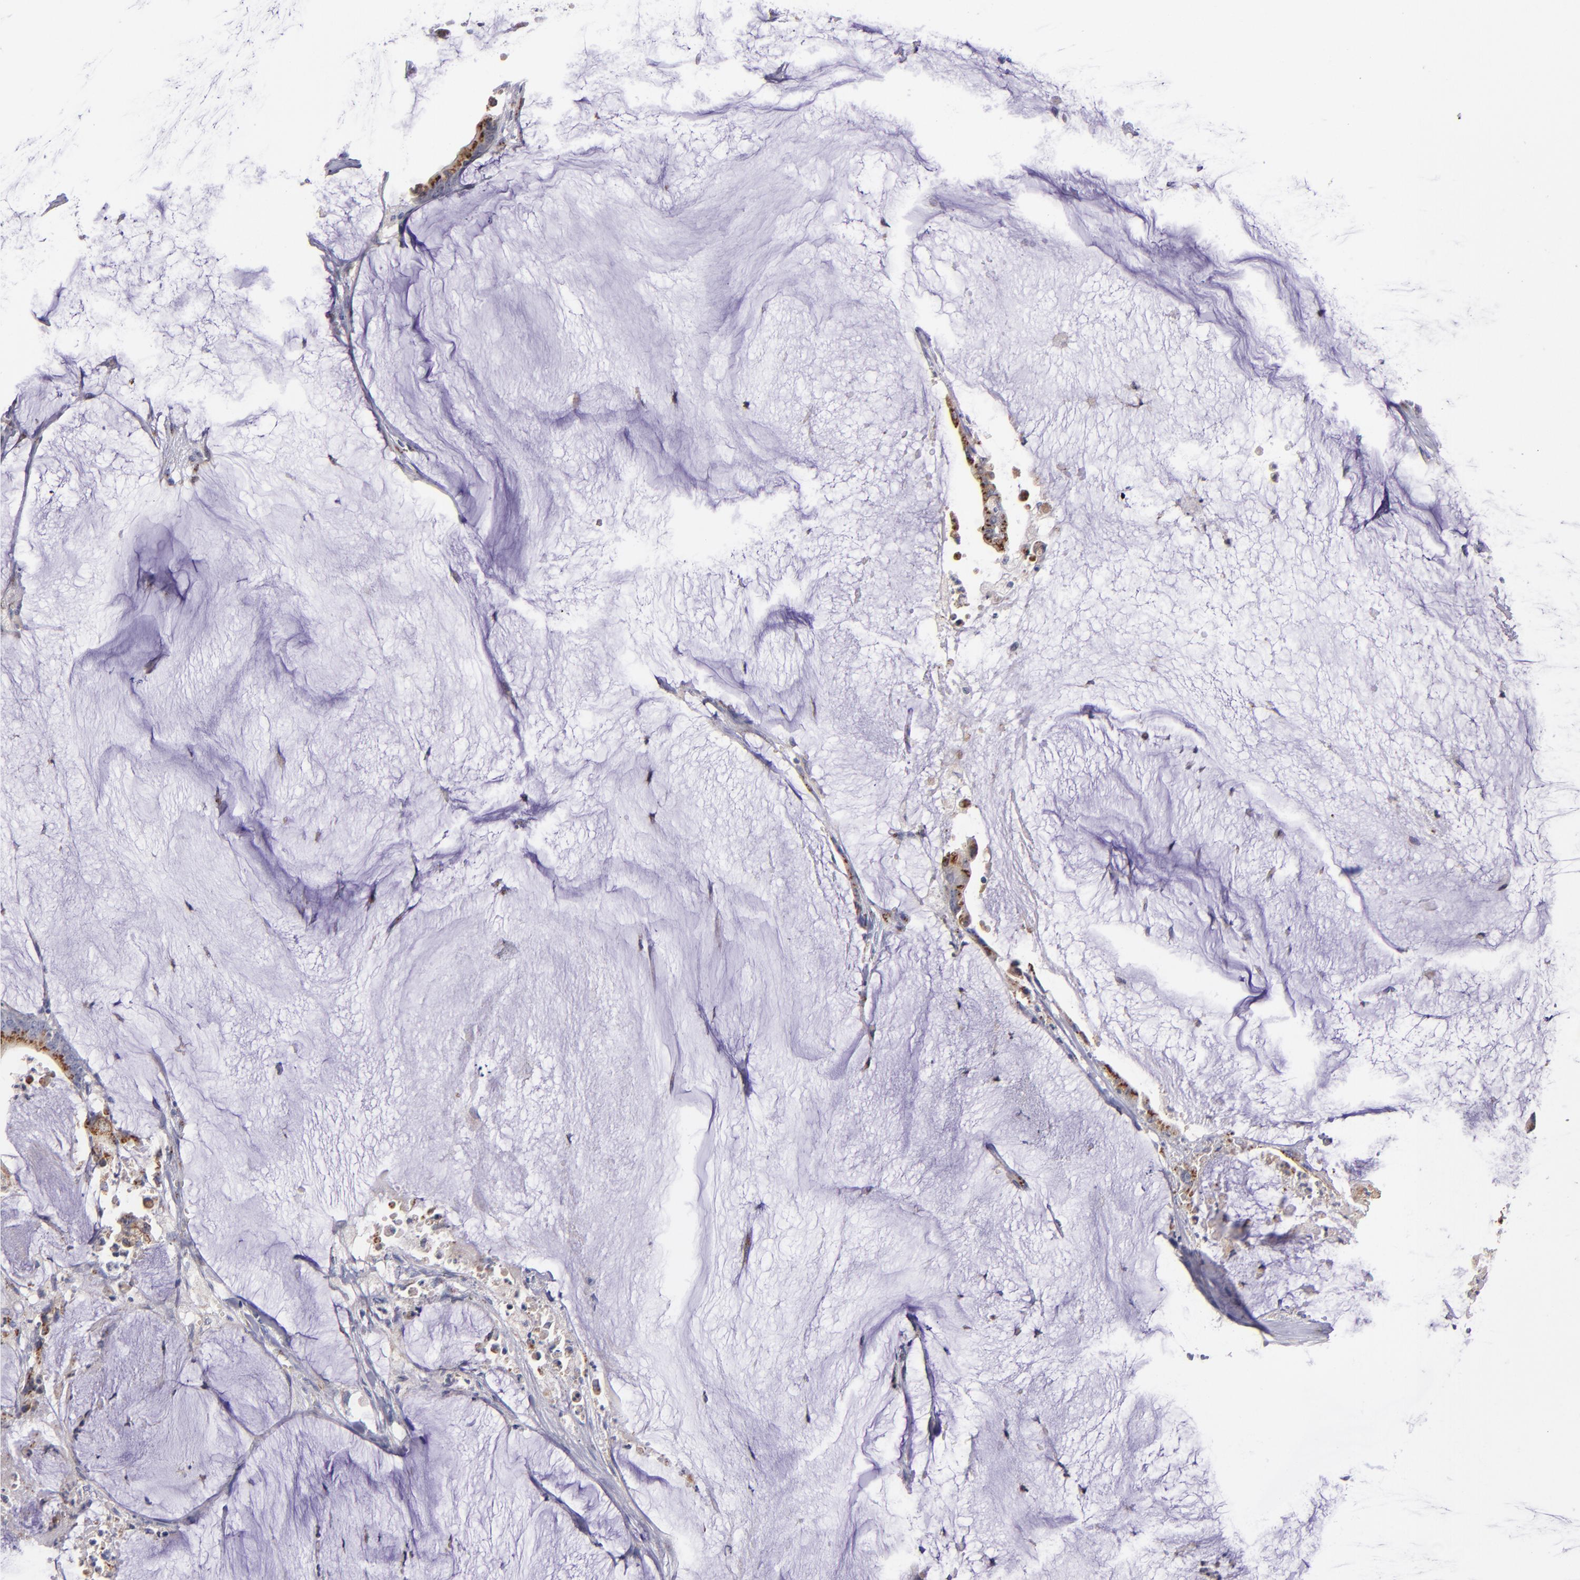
{"staining": {"intensity": "strong", "quantity": ">75%", "location": "cytoplasmic/membranous"}, "tissue": "colorectal cancer", "cell_type": "Tumor cells", "image_type": "cancer", "snomed": [{"axis": "morphology", "description": "Adenocarcinoma, NOS"}, {"axis": "topography", "description": "Rectum"}], "caption": "Immunohistochemistry photomicrograph of neoplastic tissue: colorectal cancer (adenocarcinoma) stained using immunohistochemistry (IHC) shows high levels of strong protein expression localized specifically in the cytoplasmic/membranous of tumor cells, appearing as a cytoplasmic/membranous brown color.", "gene": "RAB41", "patient": {"sex": "female", "age": 66}}